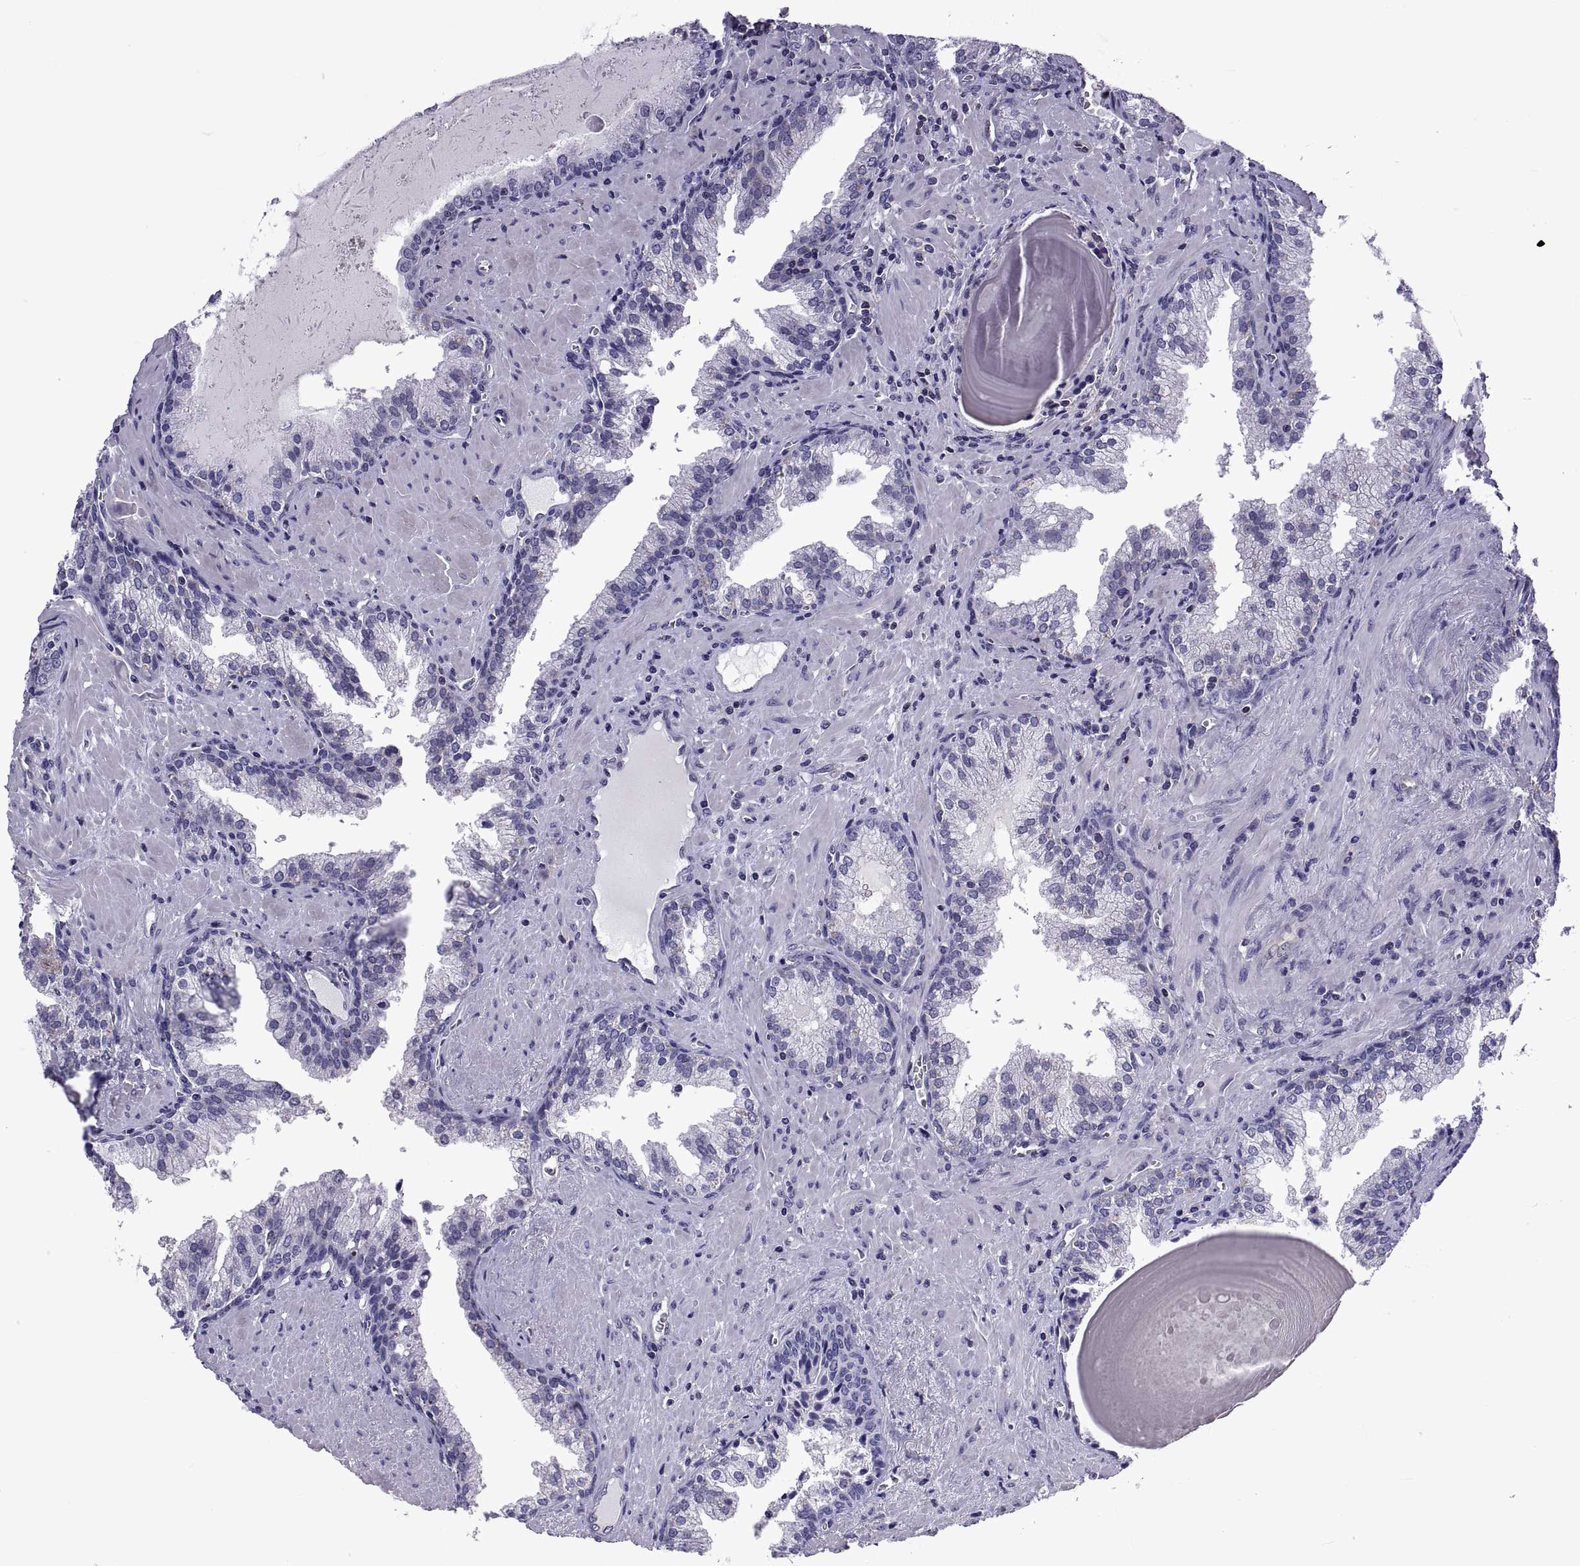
{"staining": {"intensity": "negative", "quantity": "none", "location": "none"}, "tissue": "prostate cancer", "cell_type": "Tumor cells", "image_type": "cancer", "snomed": [{"axis": "morphology", "description": "Adenocarcinoma, High grade"}, {"axis": "topography", "description": "Prostate"}], "caption": "A photomicrograph of human prostate adenocarcinoma (high-grade) is negative for staining in tumor cells.", "gene": "LCN9", "patient": {"sex": "male", "age": 68}}